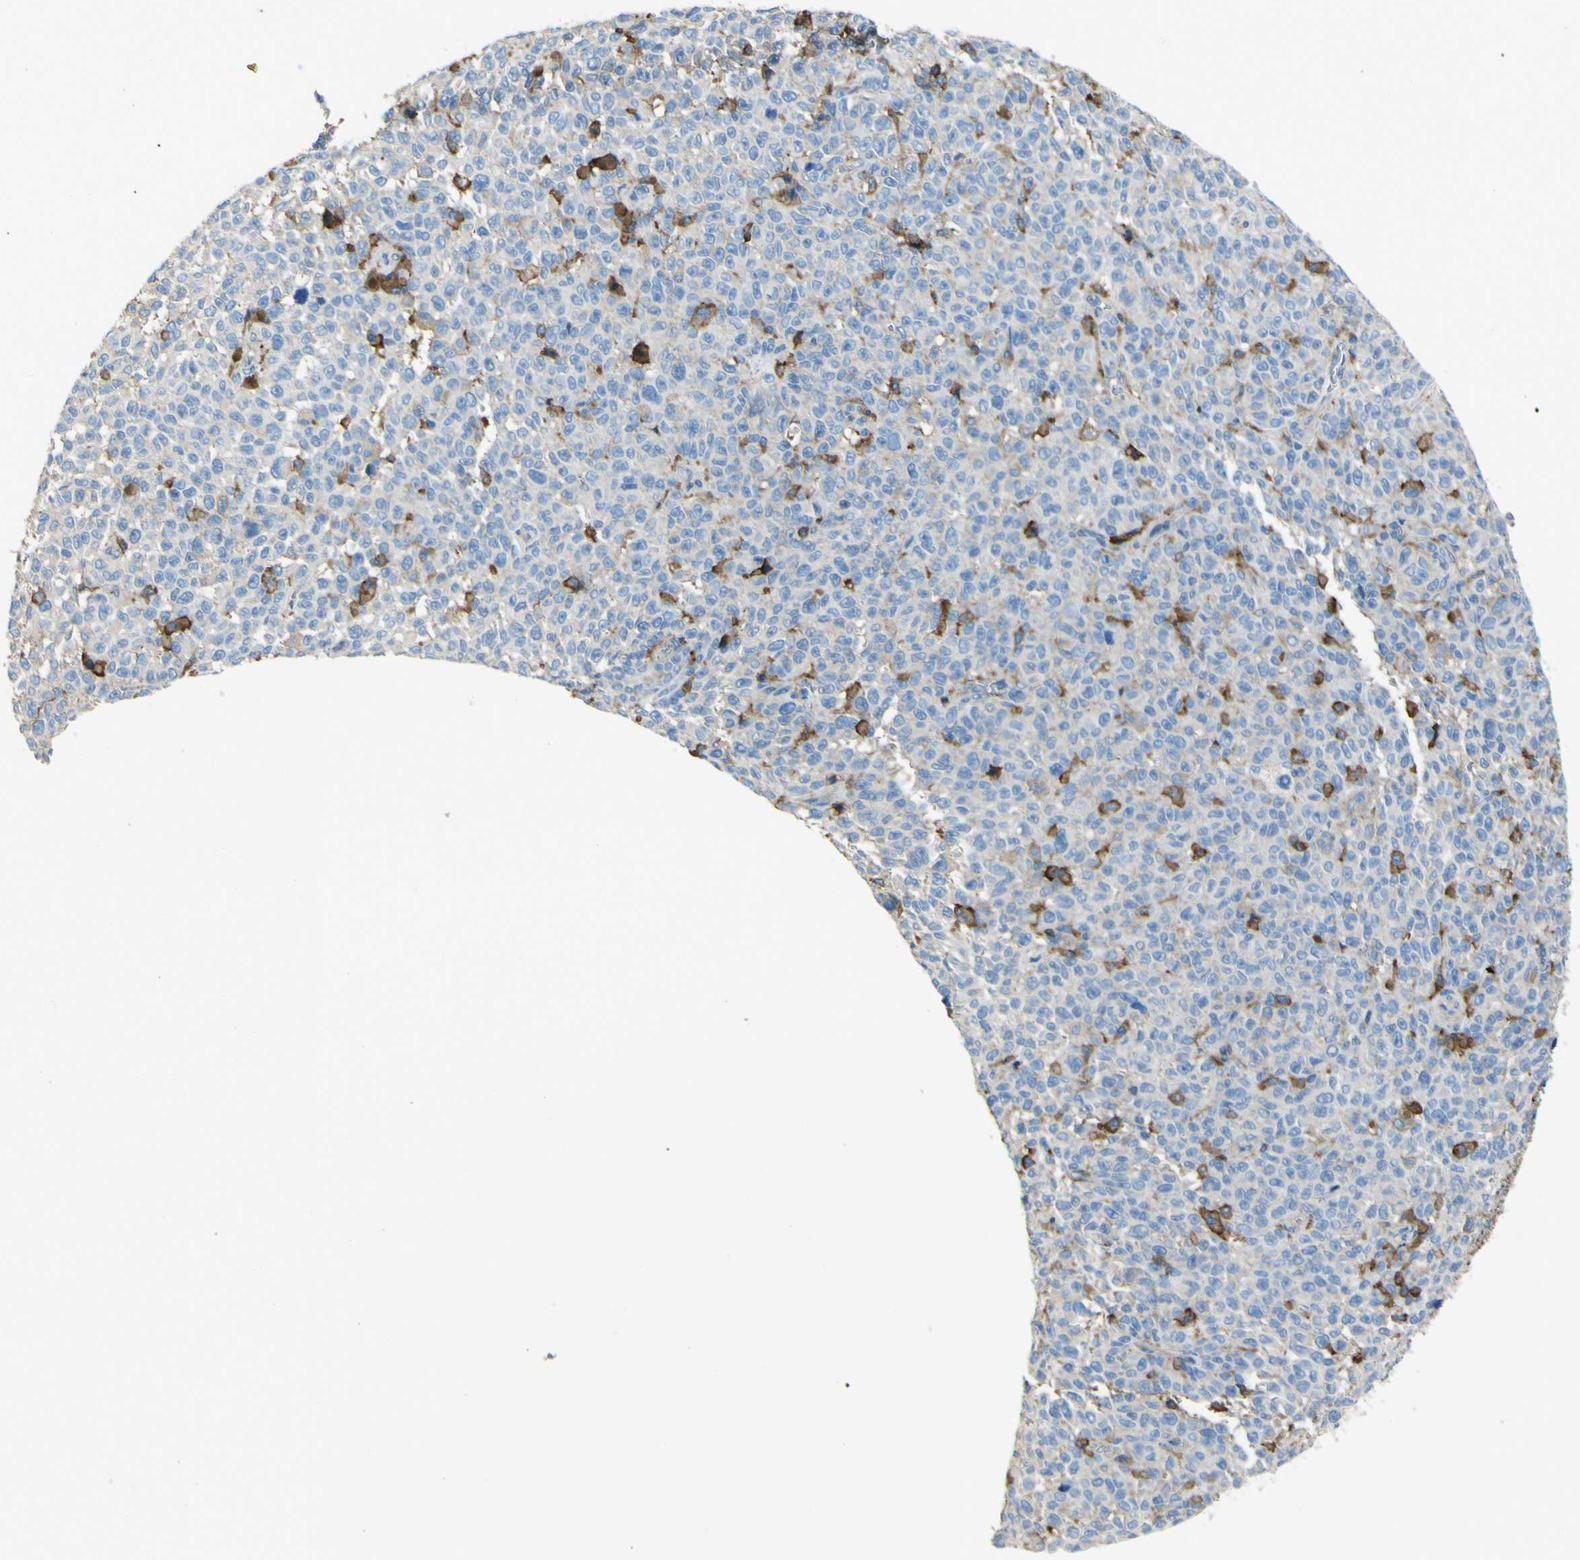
{"staining": {"intensity": "negative", "quantity": "none", "location": "none"}, "tissue": "melanoma", "cell_type": "Tumor cells", "image_type": "cancer", "snomed": [{"axis": "morphology", "description": "Malignant melanoma, NOS"}, {"axis": "topography", "description": "Skin"}], "caption": "Immunohistochemical staining of human melanoma shows no significant staining in tumor cells.", "gene": "LAIR1", "patient": {"sex": "female", "age": 82}}